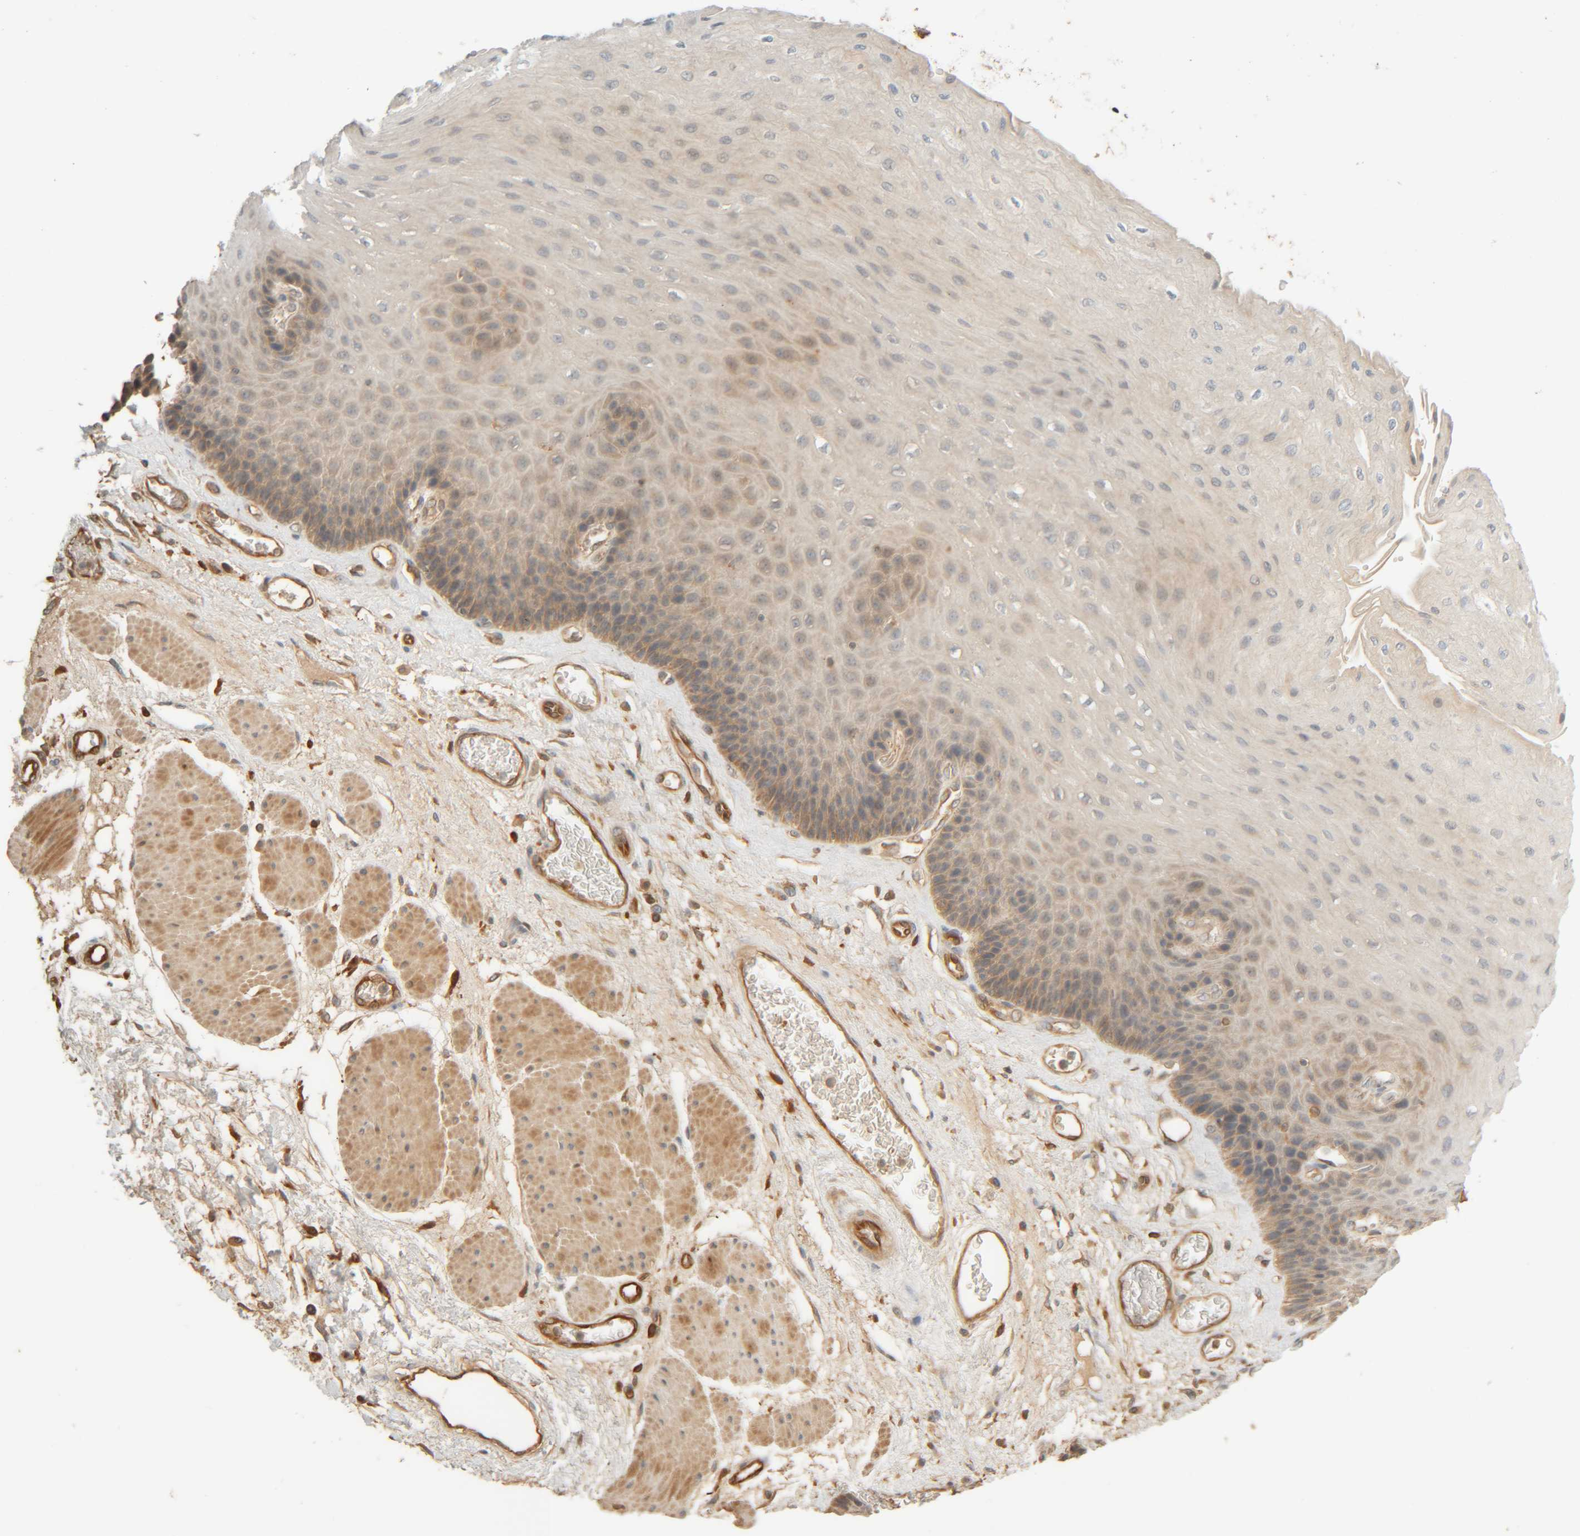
{"staining": {"intensity": "weak", "quantity": "25%-75%", "location": "cytoplasmic/membranous"}, "tissue": "esophagus", "cell_type": "Squamous epithelial cells", "image_type": "normal", "snomed": [{"axis": "morphology", "description": "Normal tissue, NOS"}, {"axis": "topography", "description": "Esophagus"}], "caption": "Brown immunohistochemical staining in unremarkable human esophagus reveals weak cytoplasmic/membranous positivity in approximately 25%-75% of squamous epithelial cells. The protein of interest is shown in brown color, while the nuclei are stained blue.", "gene": "TMEM192", "patient": {"sex": "female", "age": 72}}